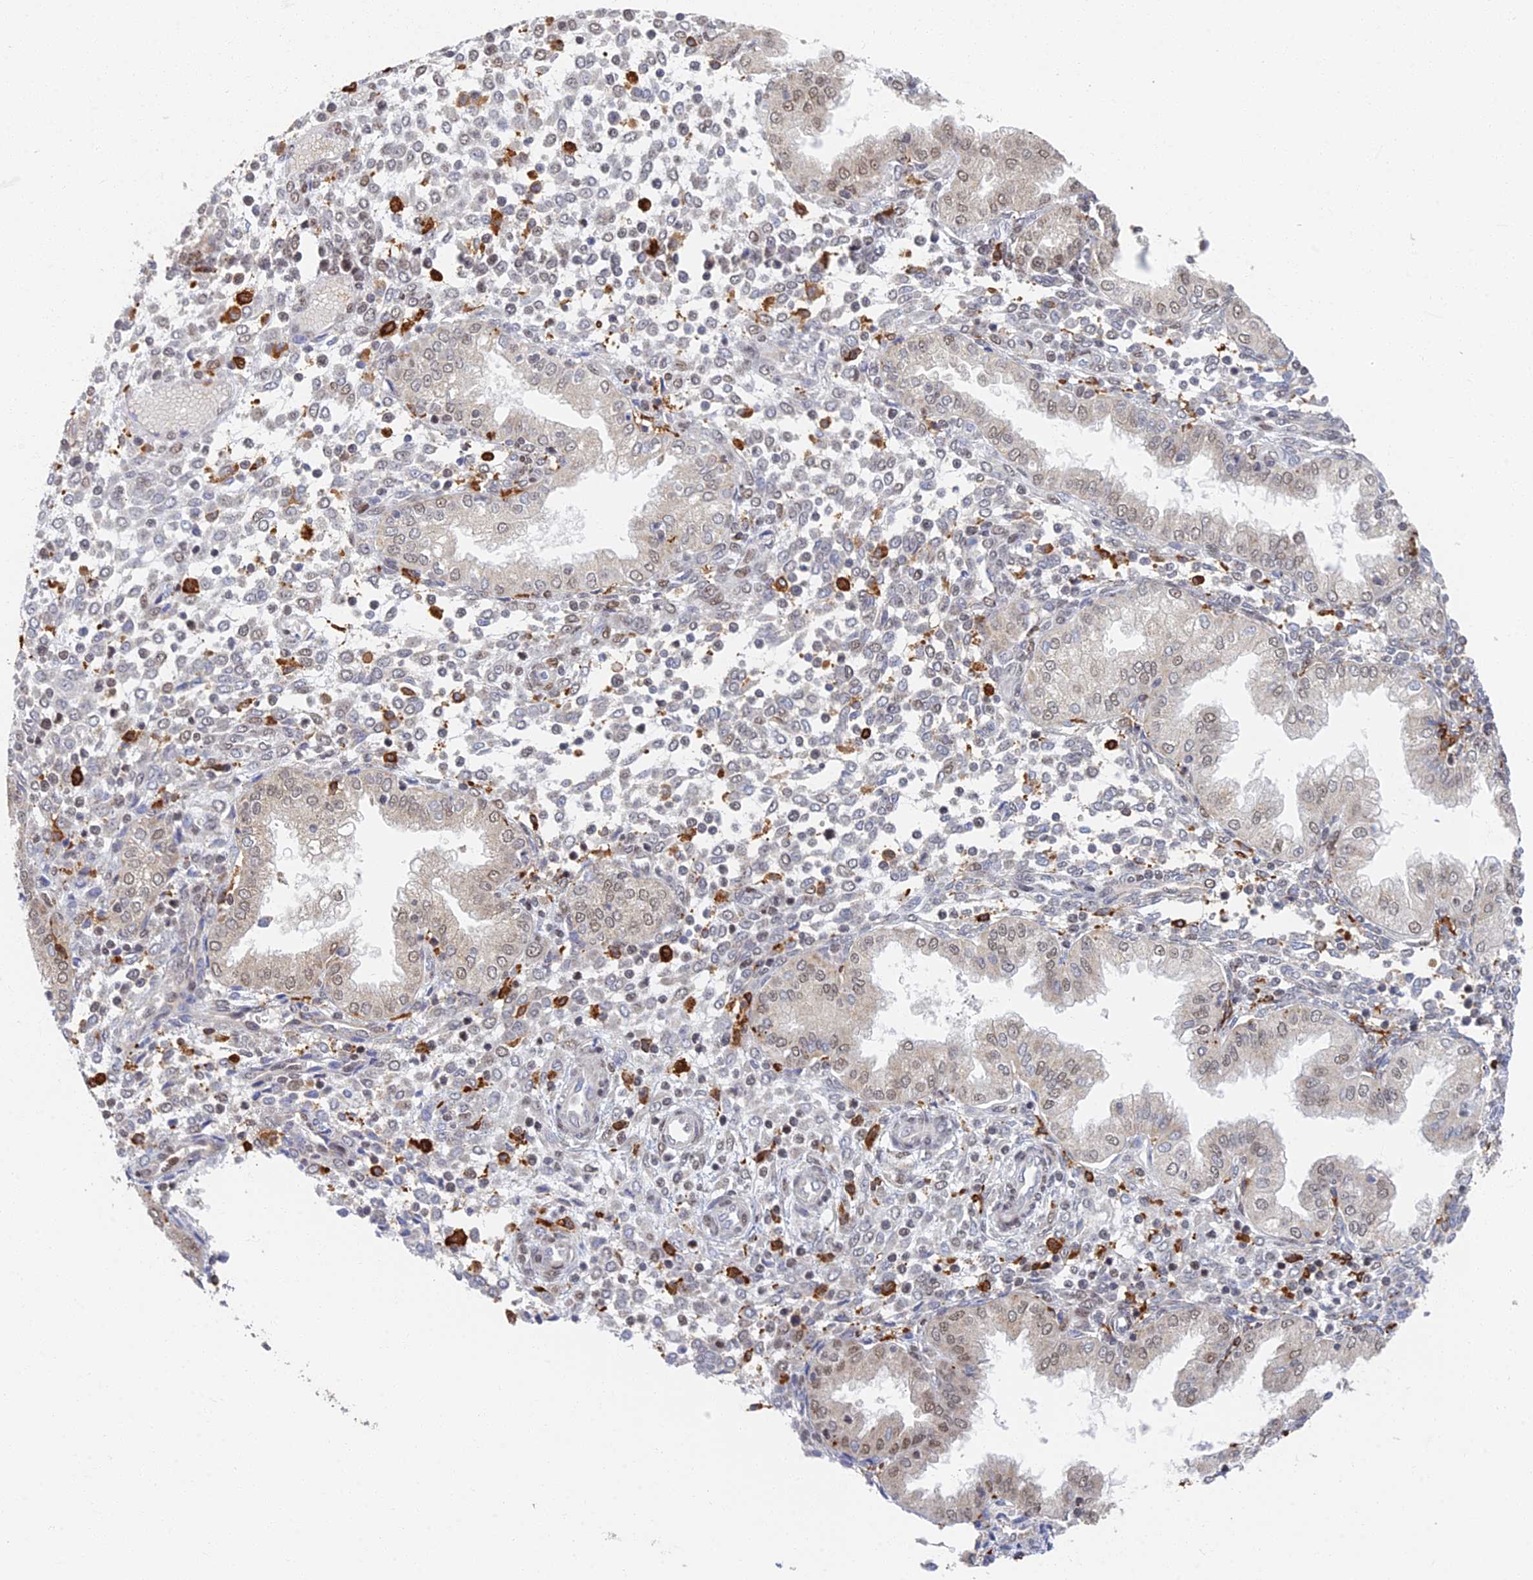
{"staining": {"intensity": "strong", "quantity": "<25%", "location": "cytoplasmic/membranous"}, "tissue": "endometrium", "cell_type": "Cells in endometrial stroma", "image_type": "normal", "snomed": [{"axis": "morphology", "description": "Normal tissue, NOS"}, {"axis": "topography", "description": "Endometrium"}], "caption": "Immunohistochemistry (IHC) photomicrograph of benign human endometrium stained for a protein (brown), which reveals medium levels of strong cytoplasmic/membranous staining in about <25% of cells in endometrial stroma.", "gene": "GPATCH1", "patient": {"sex": "female", "age": 53}}